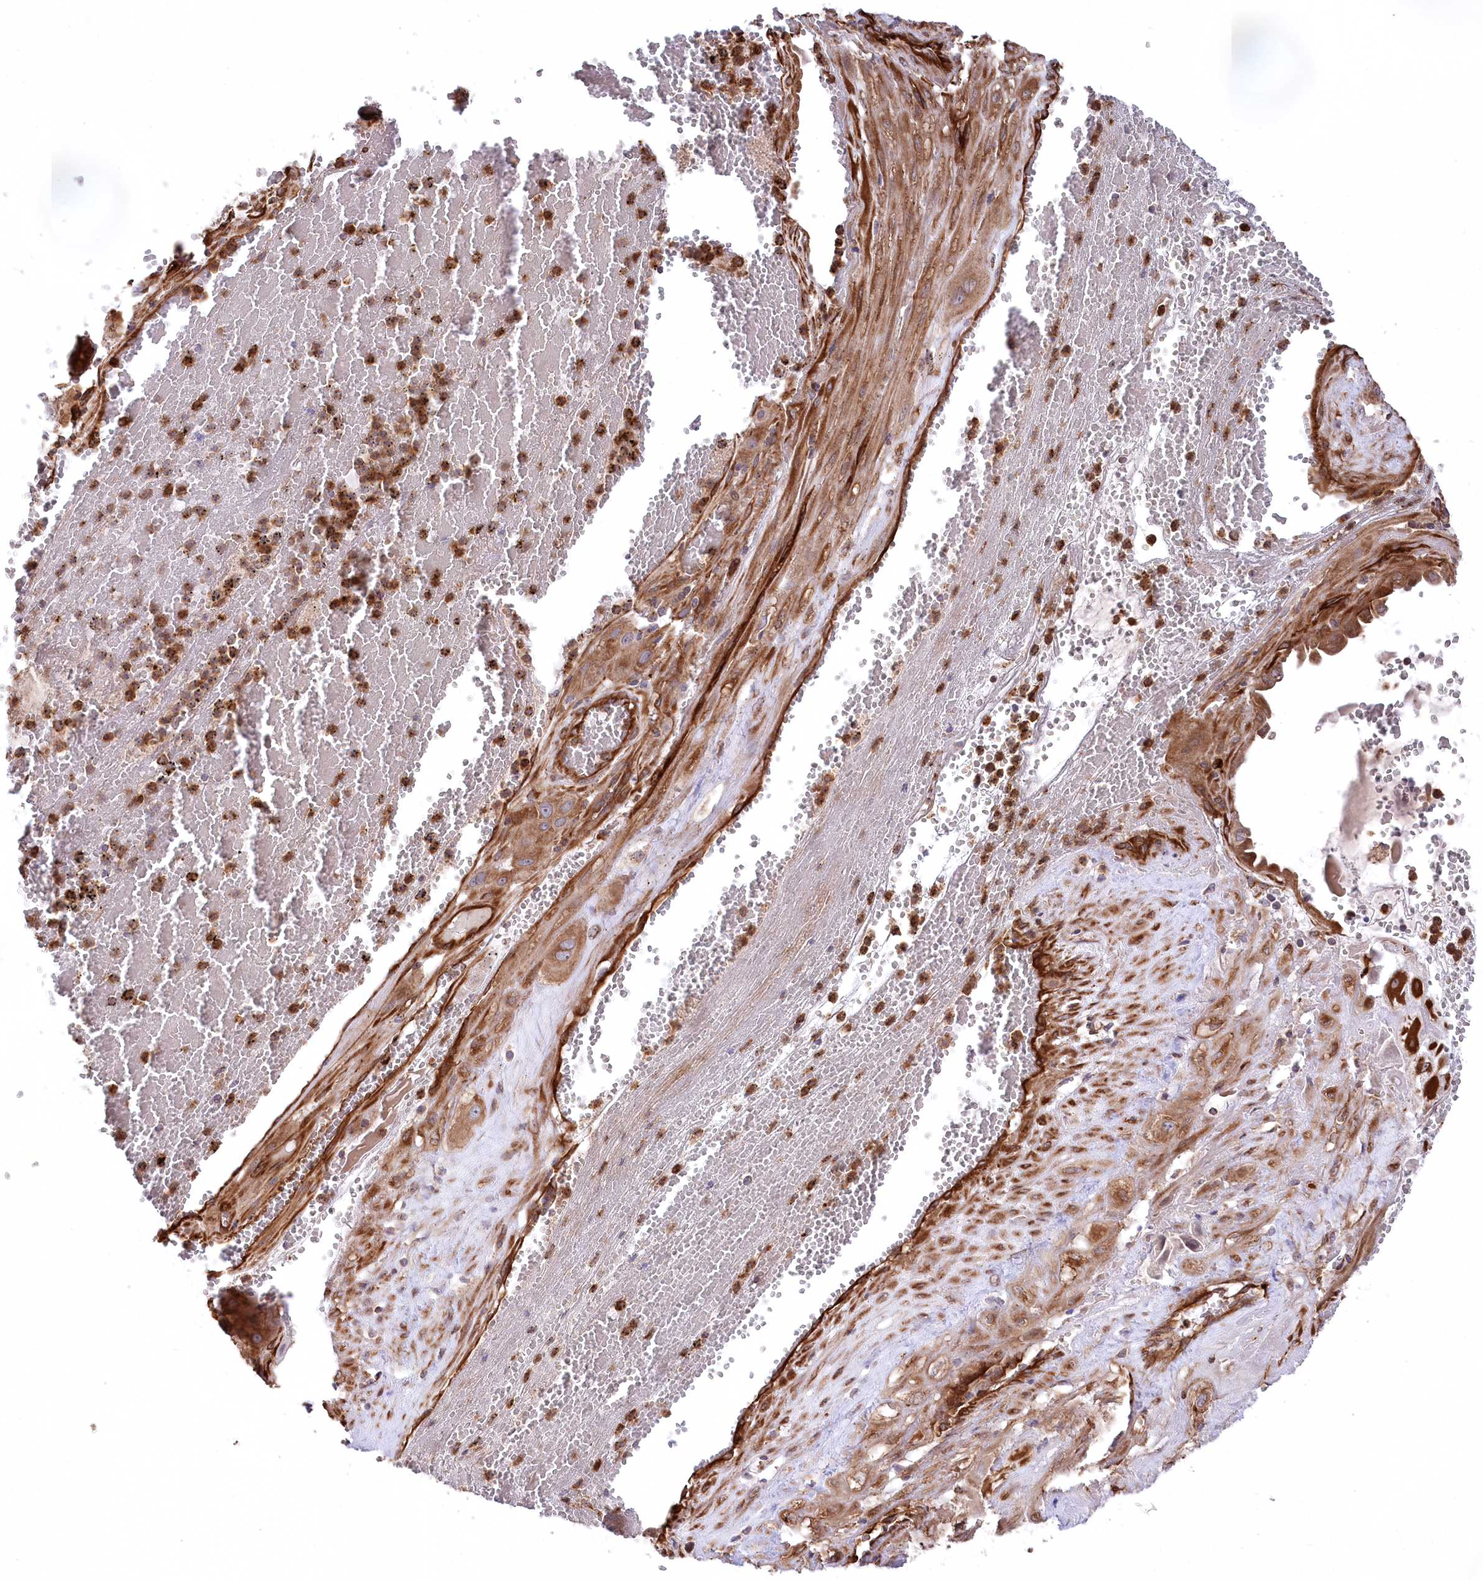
{"staining": {"intensity": "moderate", "quantity": ">75%", "location": "cytoplasmic/membranous"}, "tissue": "cervical cancer", "cell_type": "Tumor cells", "image_type": "cancer", "snomed": [{"axis": "morphology", "description": "Squamous cell carcinoma, NOS"}, {"axis": "topography", "description": "Cervix"}], "caption": "Cervical squamous cell carcinoma stained with IHC displays moderate cytoplasmic/membranous expression in about >75% of tumor cells.", "gene": "MTPAP", "patient": {"sex": "female", "age": 34}}